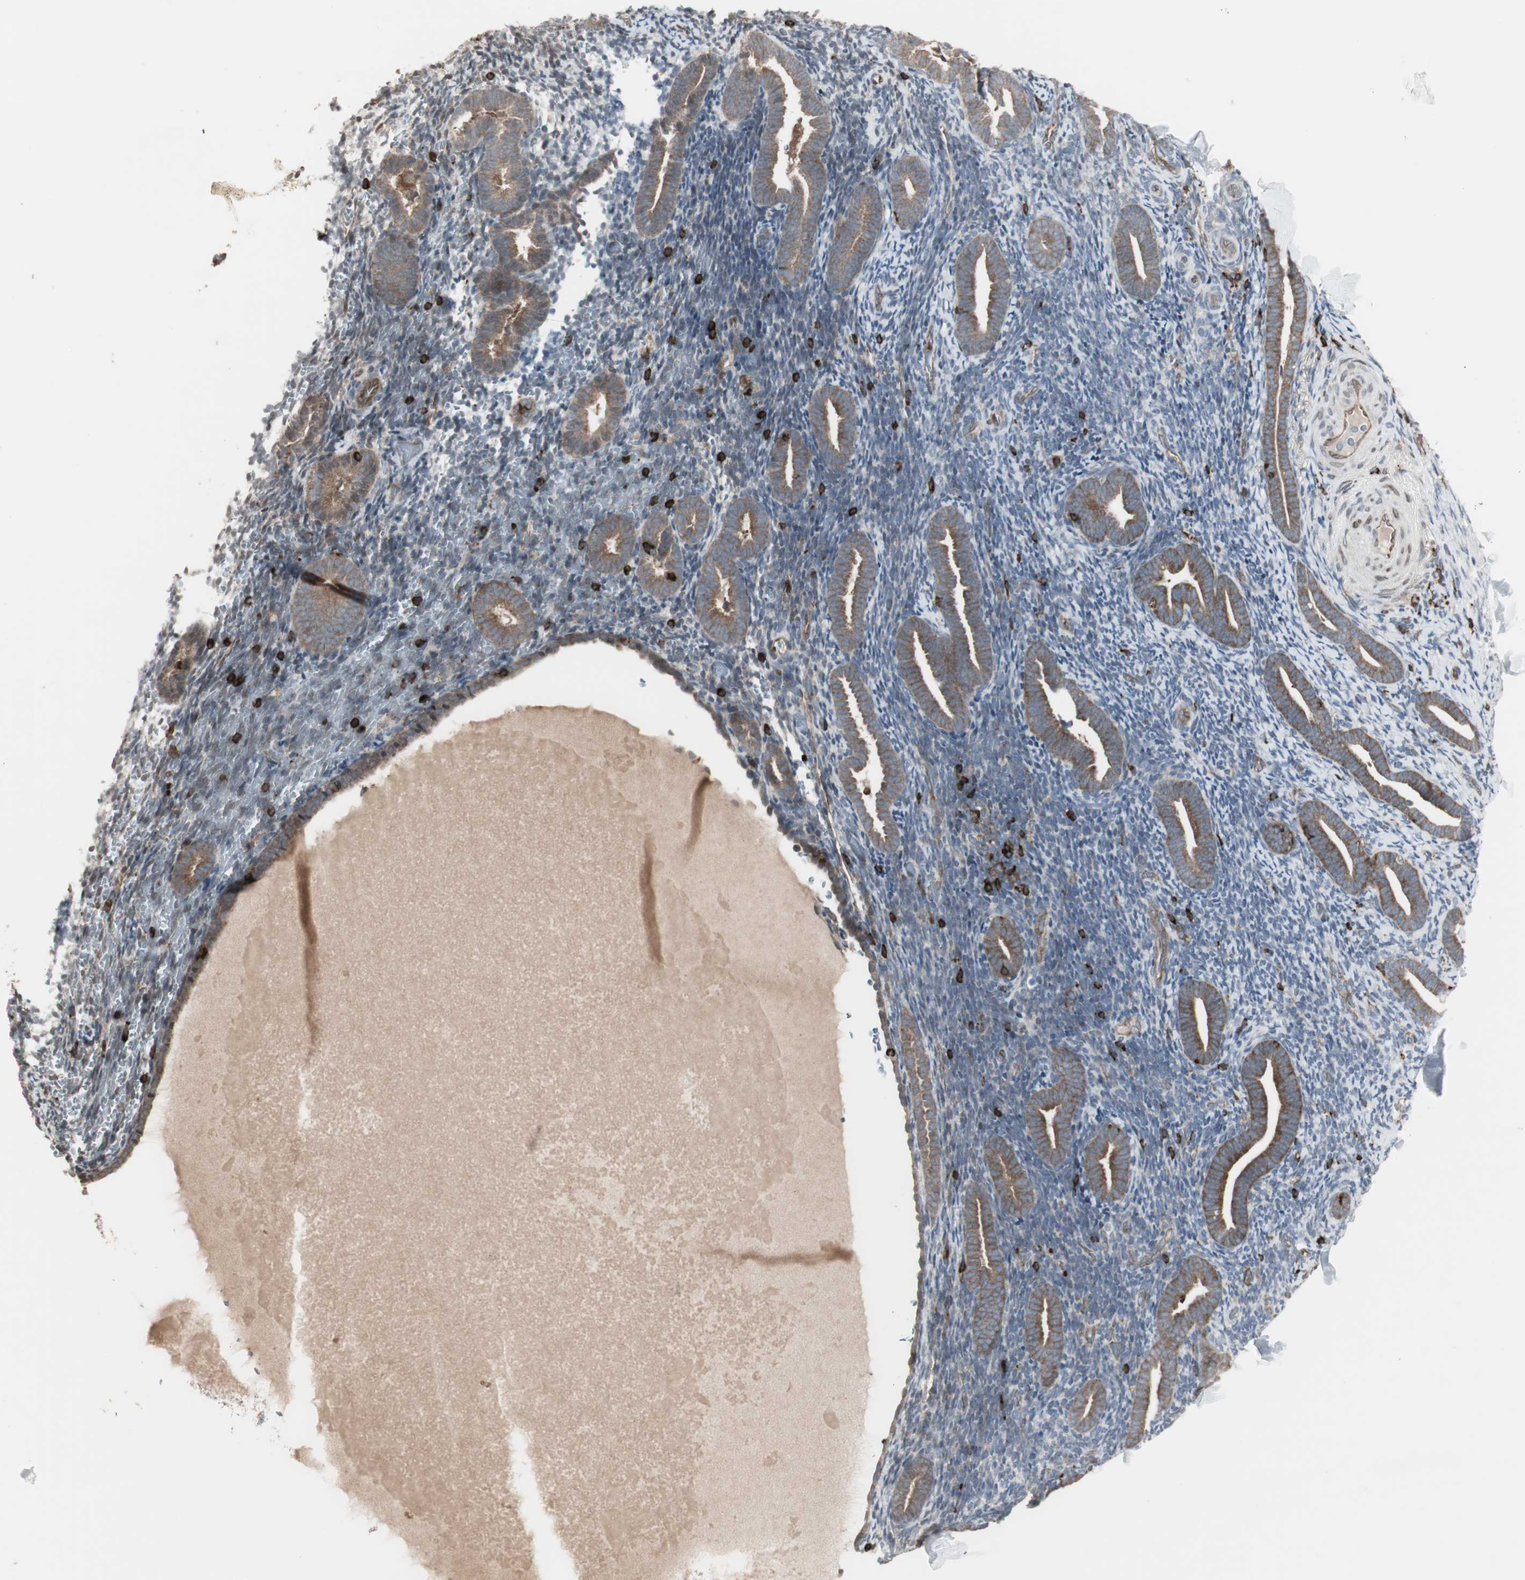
{"staining": {"intensity": "negative", "quantity": "none", "location": "none"}, "tissue": "endometrium", "cell_type": "Cells in endometrial stroma", "image_type": "normal", "snomed": [{"axis": "morphology", "description": "Normal tissue, NOS"}, {"axis": "topography", "description": "Endometrium"}], "caption": "High power microscopy micrograph of an immunohistochemistry image of normal endometrium, revealing no significant staining in cells in endometrial stroma.", "gene": "ARHGEF1", "patient": {"sex": "female", "age": 51}}